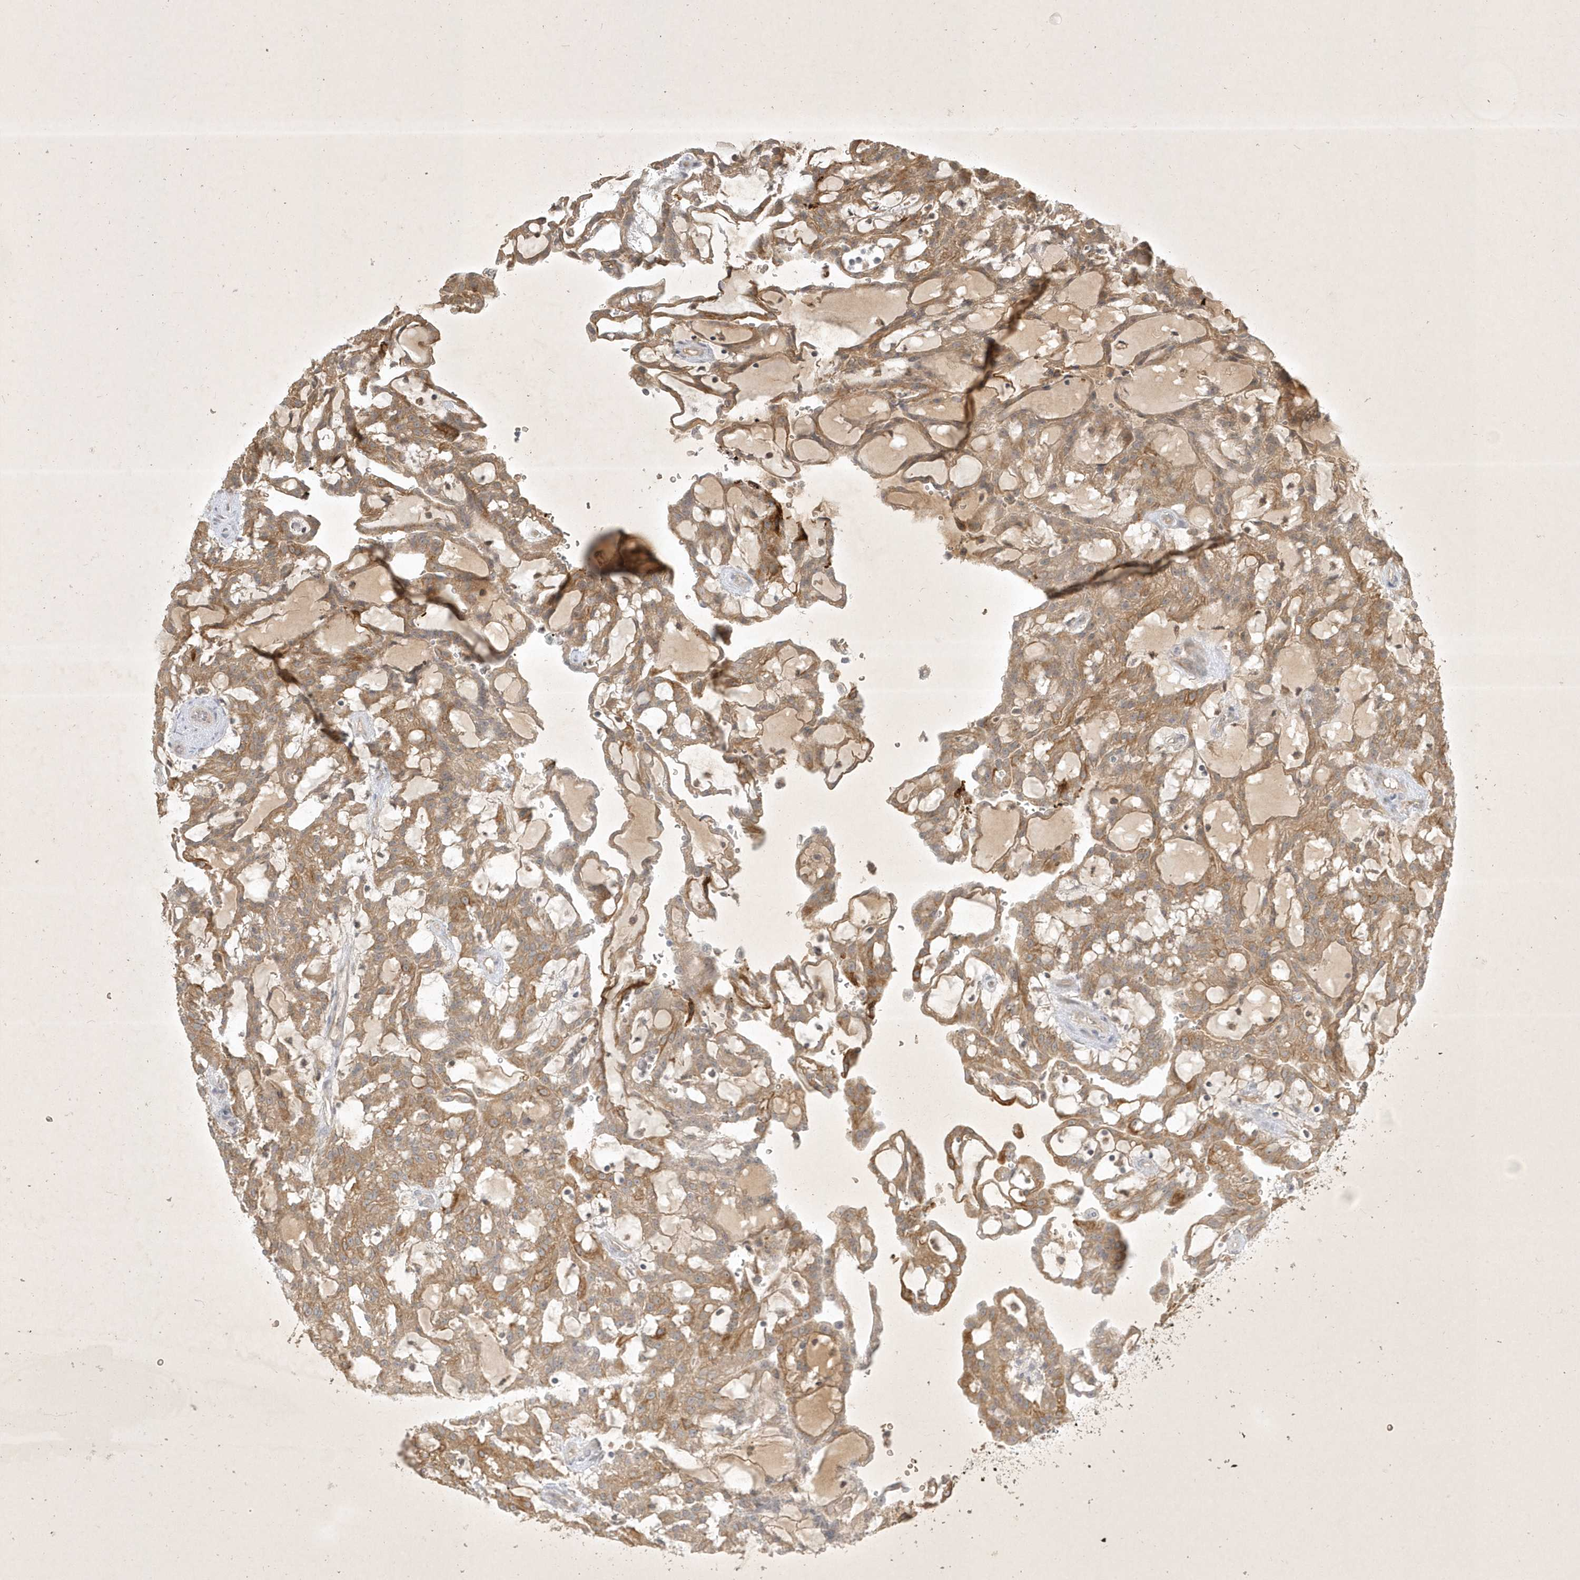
{"staining": {"intensity": "moderate", "quantity": ">75%", "location": "cytoplasmic/membranous"}, "tissue": "renal cancer", "cell_type": "Tumor cells", "image_type": "cancer", "snomed": [{"axis": "morphology", "description": "Adenocarcinoma, NOS"}, {"axis": "topography", "description": "Kidney"}], "caption": "The immunohistochemical stain highlights moderate cytoplasmic/membranous positivity in tumor cells of adenocarcinoma (renal) tissue.", "gene": "BOD1", "patient": {"sex": "male", "age": 63}}